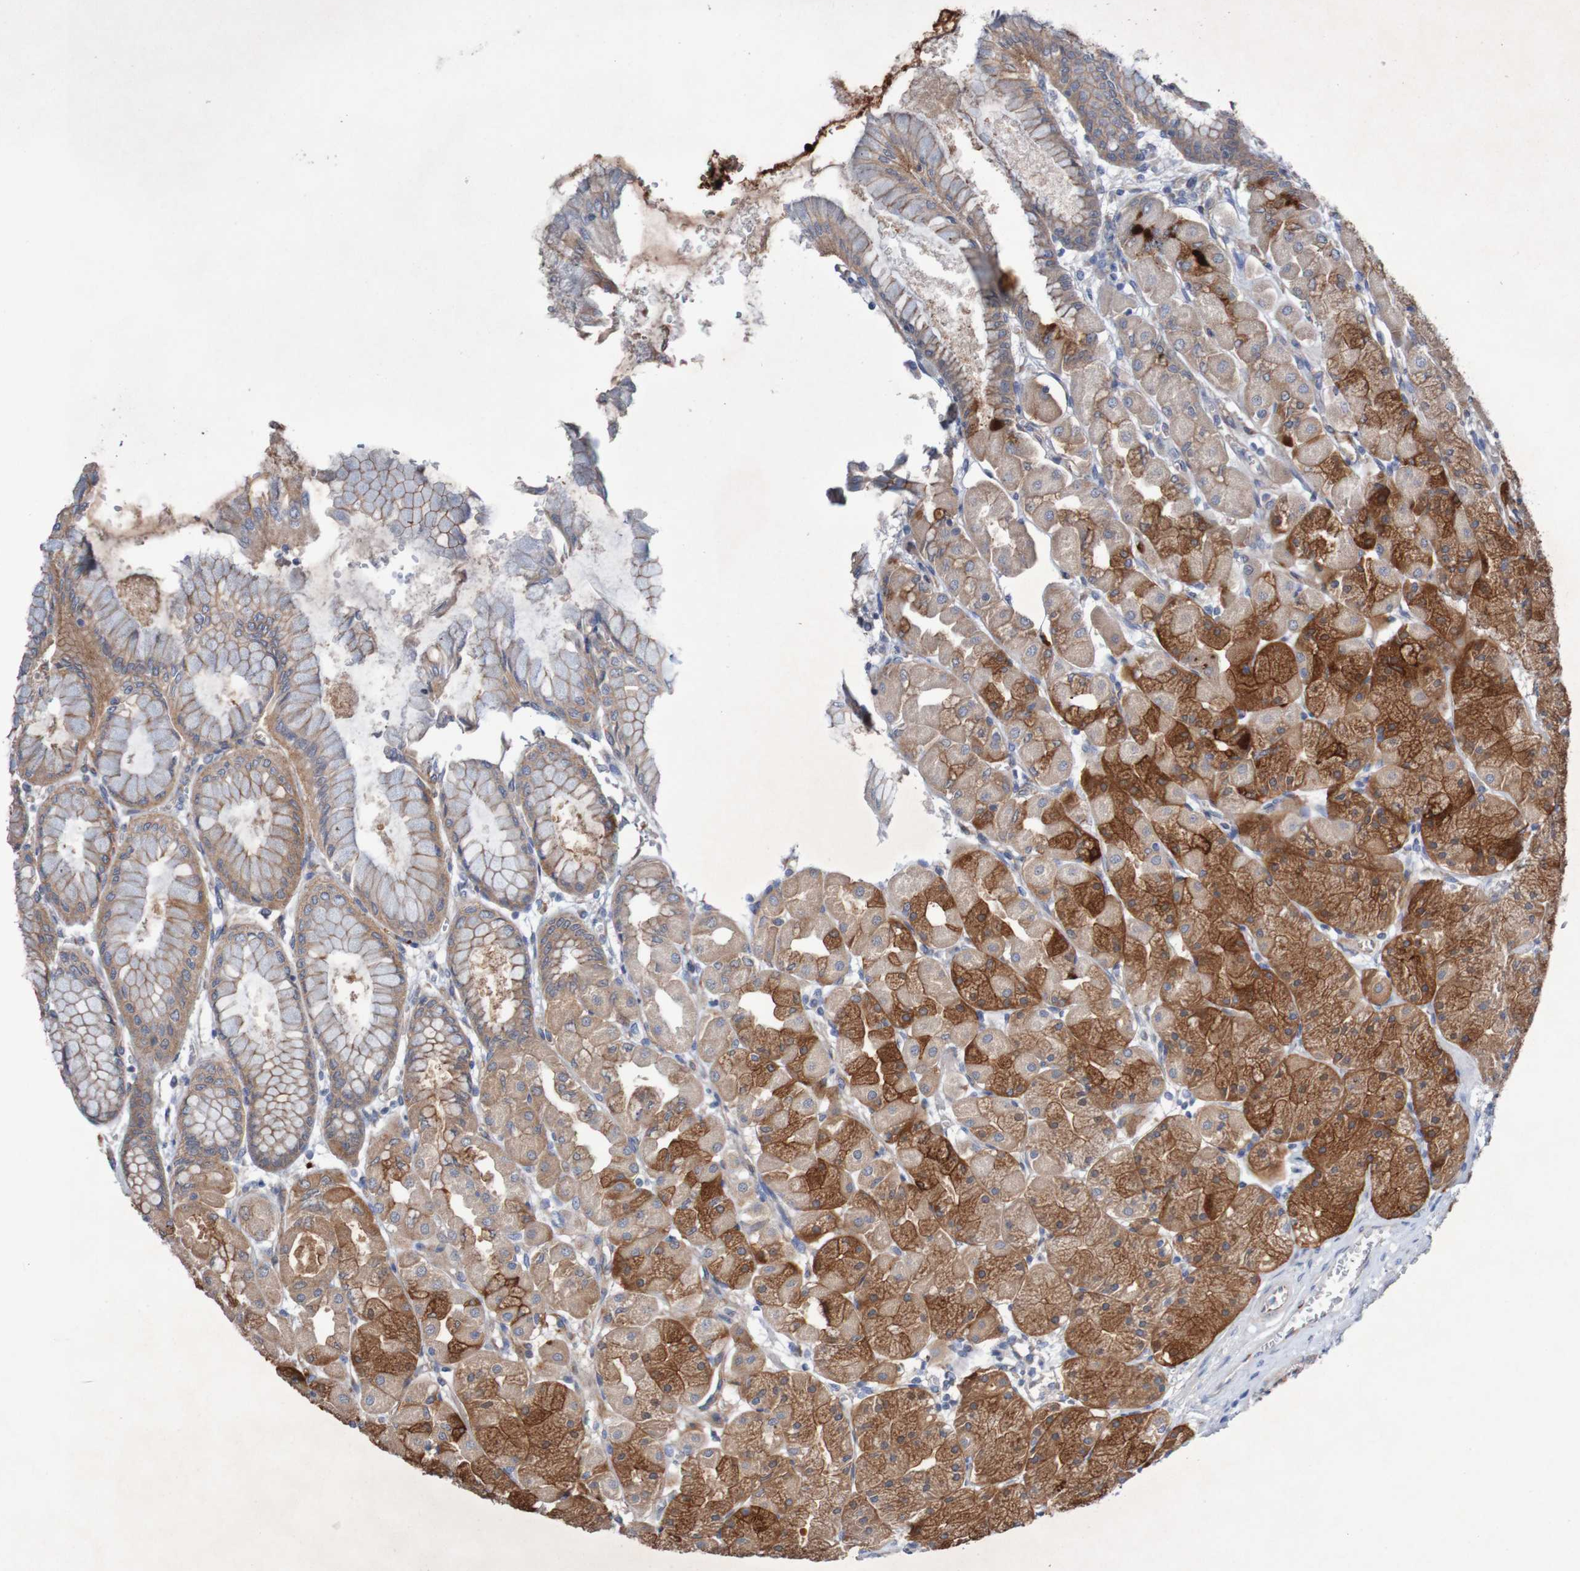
{"staining": {"intensity": "strong", "quantity": ">75%", "location": "cytoplasmic/membranous"}, "tissue": "stomach", "cell_type": "Glandular cells", "image_type": "normal", "snomed": [{"axis": "morphology", "description": "Normal tissue, NOS"}, {"axis": "topography", "description": "Stomach, upper"}], "caption": "Brown immunohistochemical staining in normal human stomach reveals strong cytoplasmic/membranous staining in about >75% of glandular cells. (Stains: DAB in brown, nuclei in blue, Microscopy: brightfield microscopy at high magnification).", "gene": "ST8SIA6", "patient": {"sex": "female", "age": 56}}